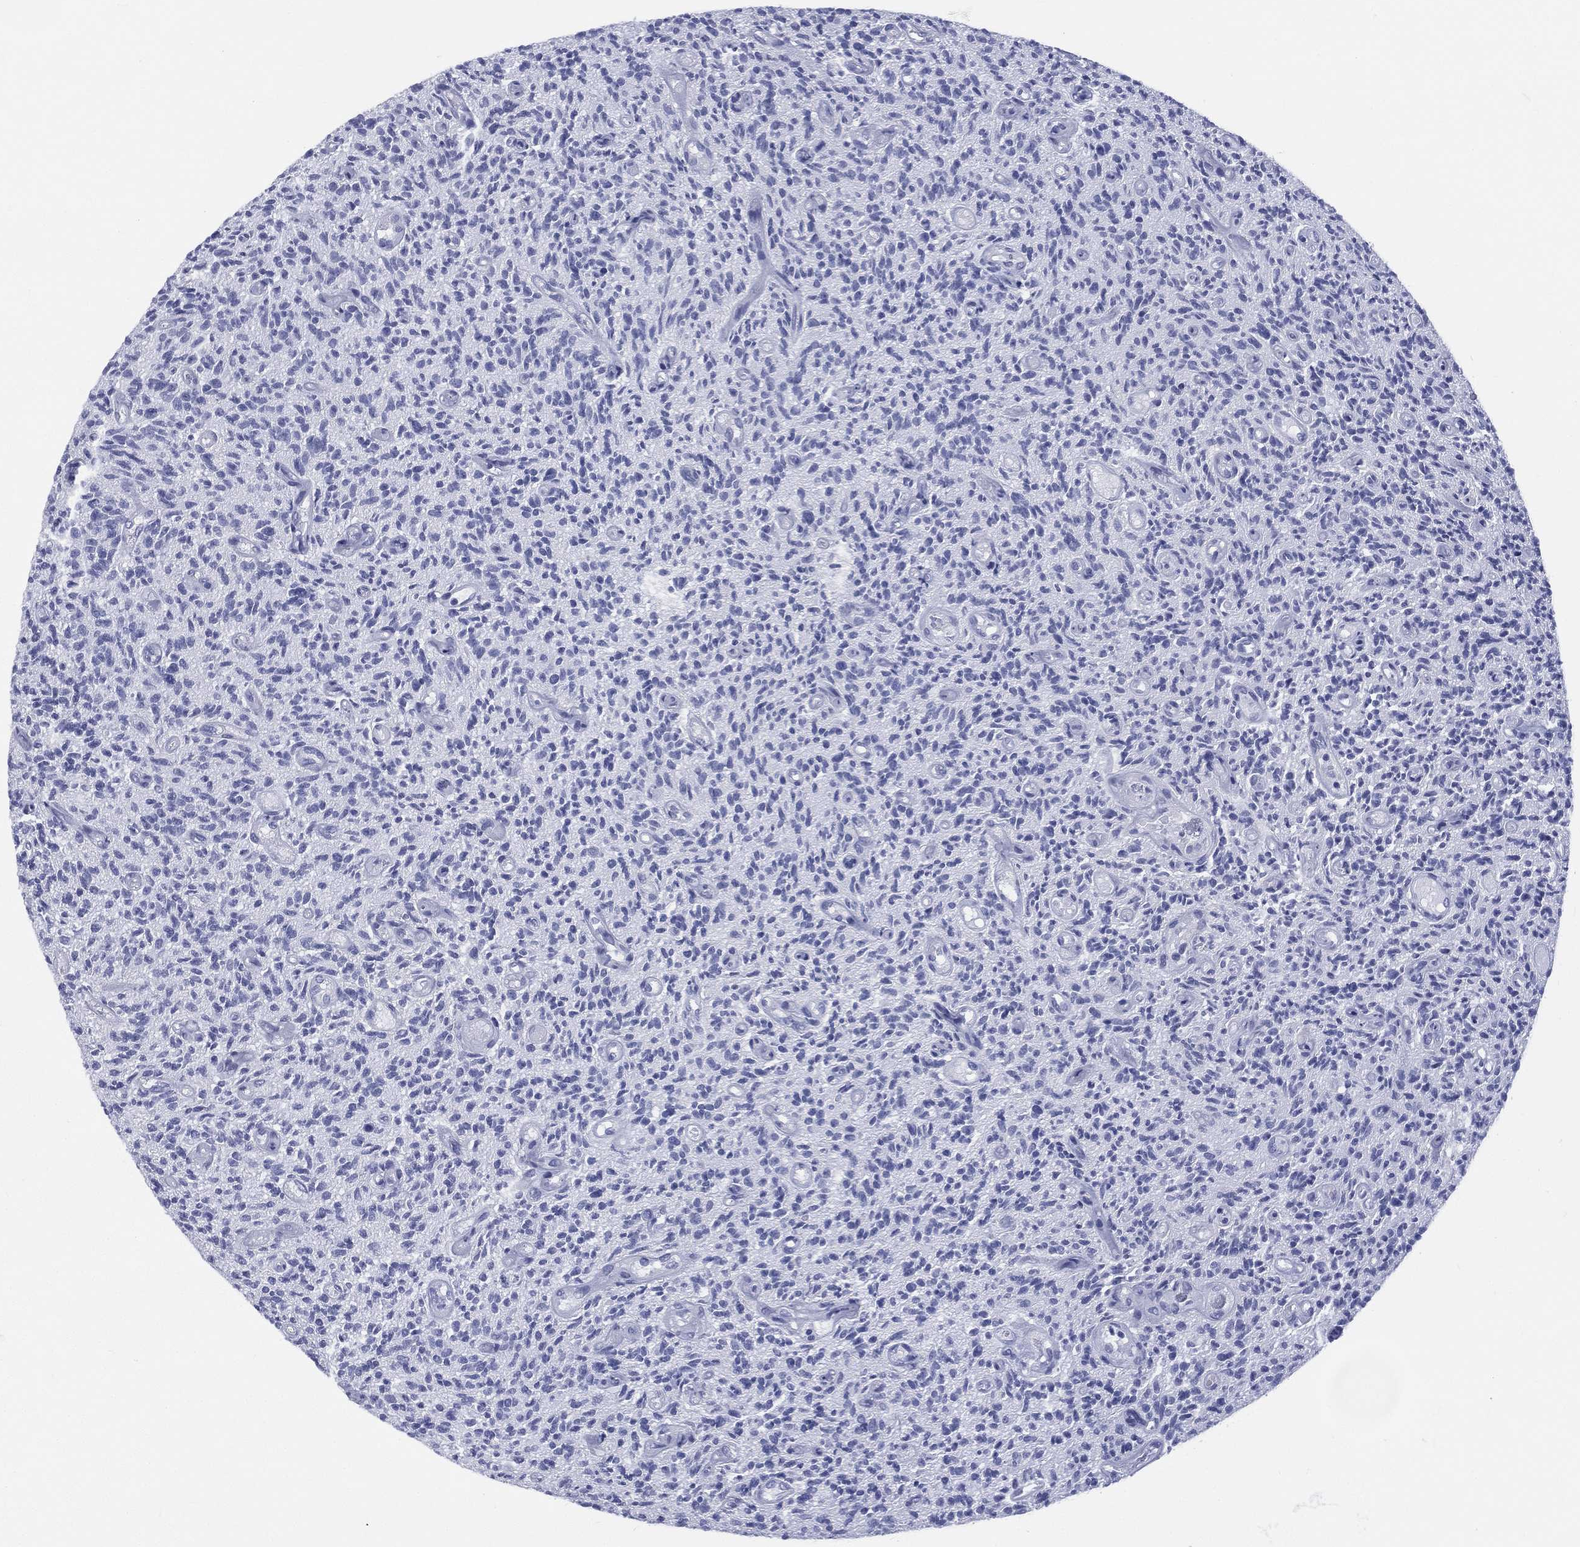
{"staining": {"intensity": "negative", "quantity": "none", "location": "none"}, "tissue": "glioma", "cell_type": "Tumor cells", "image_type": "cancer", "snomed": [{"axis": "morphology", "description": "Glioma, malignant, High grade"}, {"axis": "topography", "description": "Brain"}], "caption": "Tumor cells are negative for brown protein staining in glioma. Brightfield microscopy of immunohistochemistry stained with DAB (3,3'-diaminobenzidine) (brown) and hematoxylin (blue), captured at high magnification.", "gene": "ETNPPL", "patient": {"sex": "male", "age": 64}}